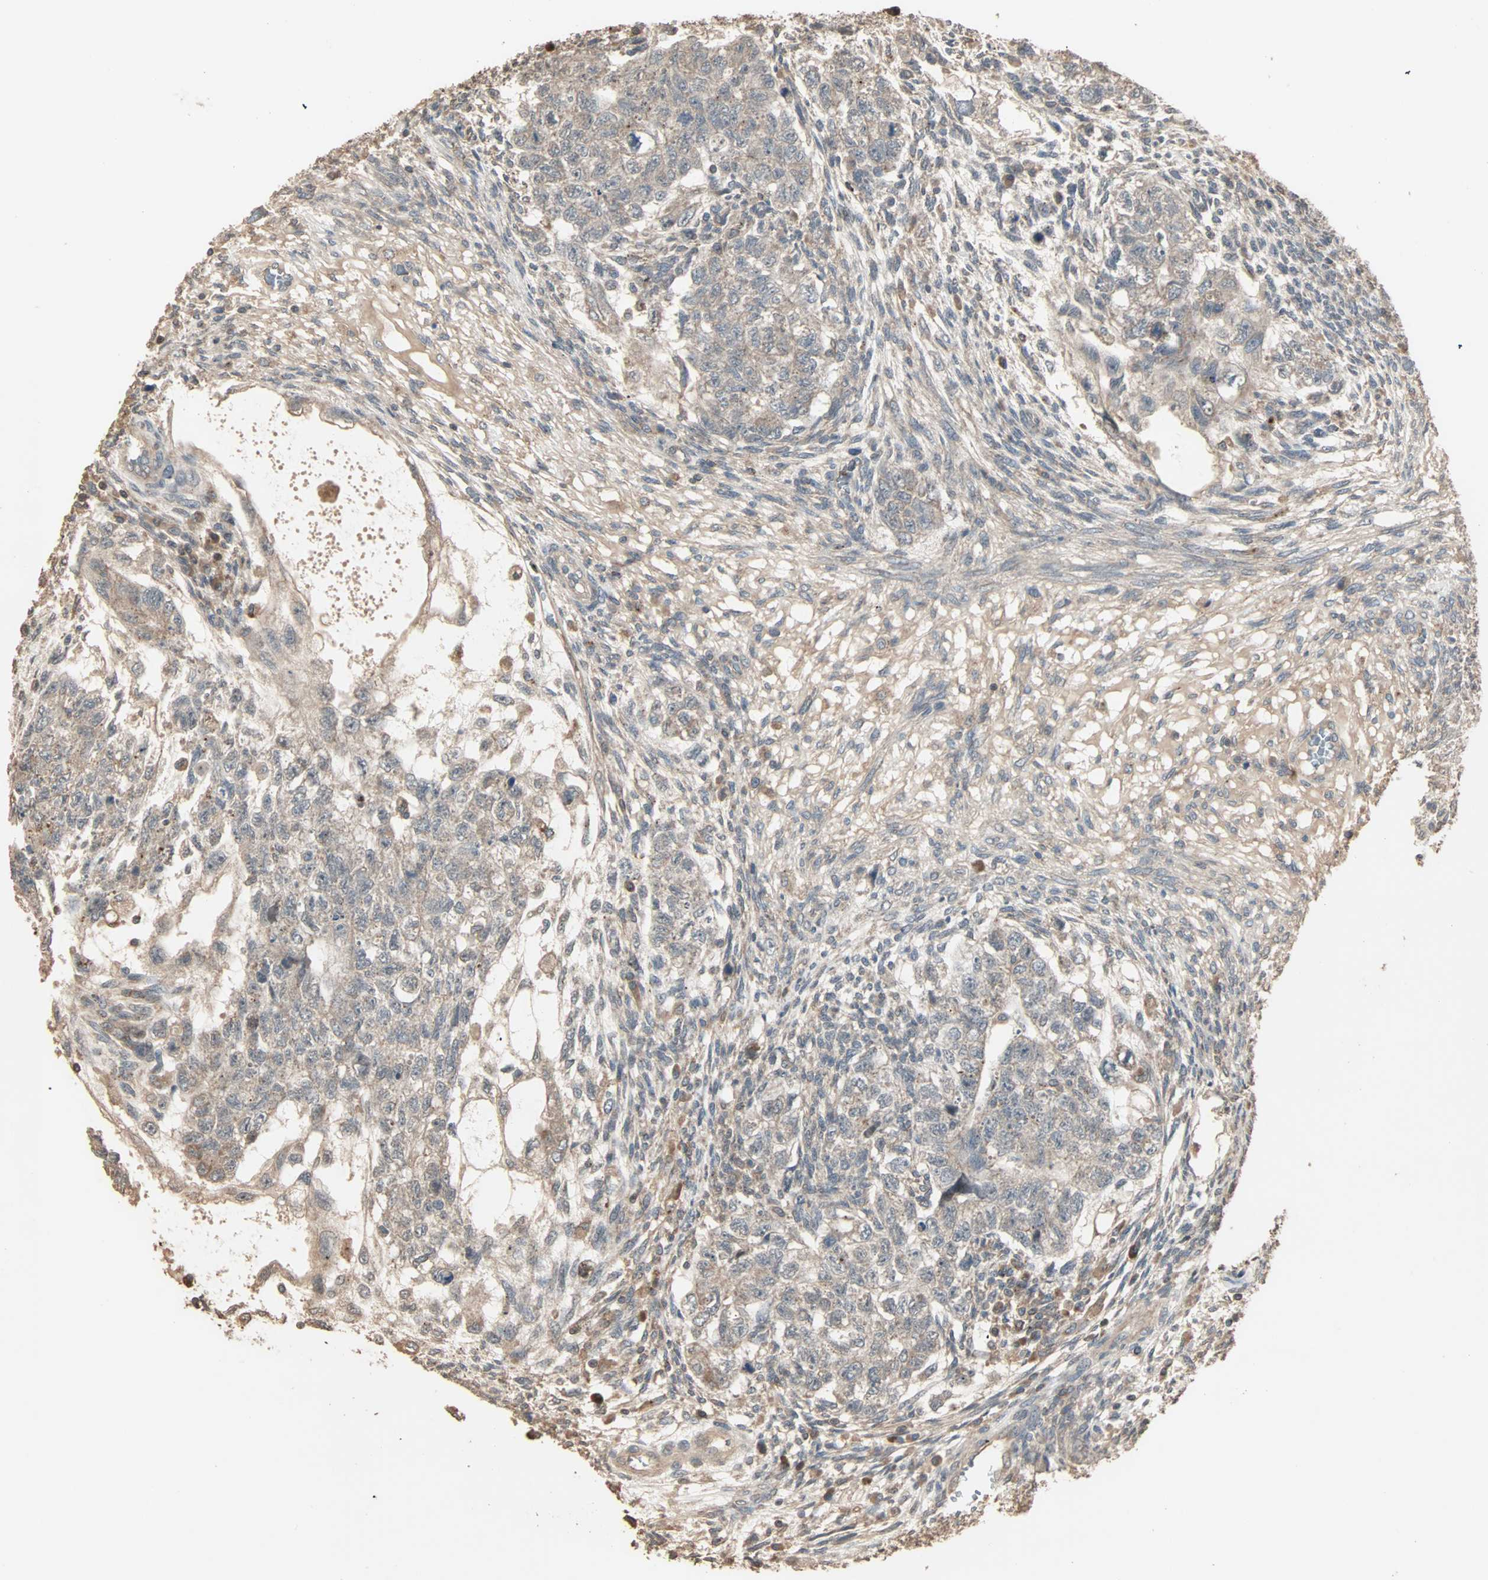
{"staining": {"intensity": "weak", "quantity": ">75%", "location": "cytoplasmic/membranous"}, "tissue": "testis cancer", "cell_type": "Tumor cells", "image_type": "cancer", "snomed": [{"axis": "morphology", "description": "Normal tissue, NOS"}, {"axis": "morphology", "description": "Carcinoma, Embryonal, NOS"}, {"axis": "topography", "description": "Testis"}], "caption": "An IHC histopathology image of tumor tissue is shown. Protein staining in brown labels weak cytoplasmic/membranous positivity in testis cancer within tumor cells.", "gene": "CALCRL", "patient": {"sex": "male", "age": 36}}